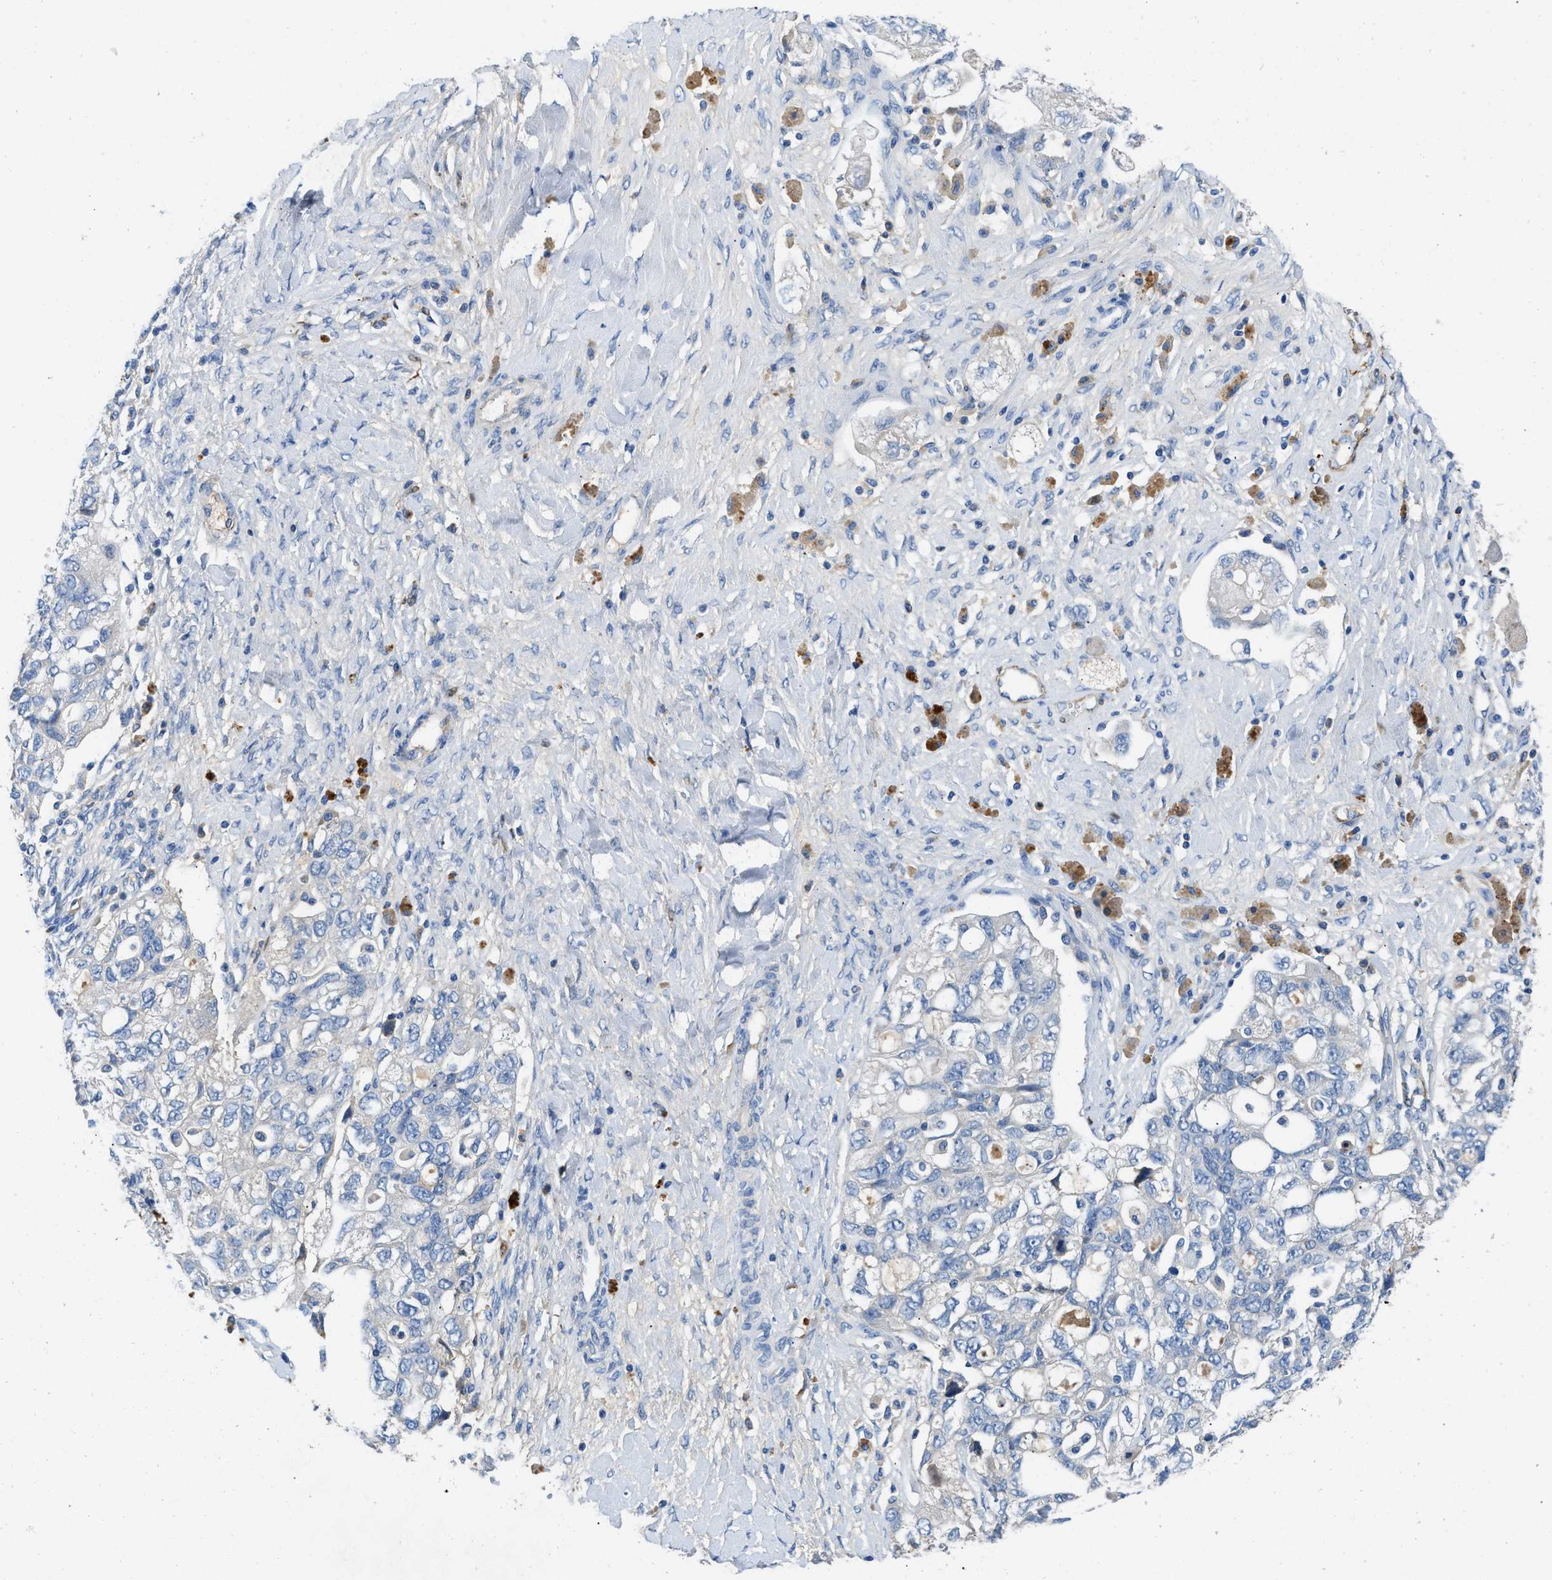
{"staining": {"intensity": "negative", "quantity": "none", "location": "none"}, "tissue": "ovarian cancer", "cell_type": "Tumor cells", "image_type": "cancer", "snomed": [{"axis": "morphology", "description": "Carcinoma, NOS"}, {"axis": "morphology", "description": "Cystadenocarcinoma, serous, NOS"}, {"axis": "topography", "description": "Ovary"}], "caption": "High magnification brightfield microscopy of carcinoma (ovarian) stained with DAB (3,3'-diaminobenzidine) (brown) and counterstained with hematoxylin (blue): tumor cells show no significant staining.", "gene": "SPEG", "patient": {"sex": "female", "age": 69}}